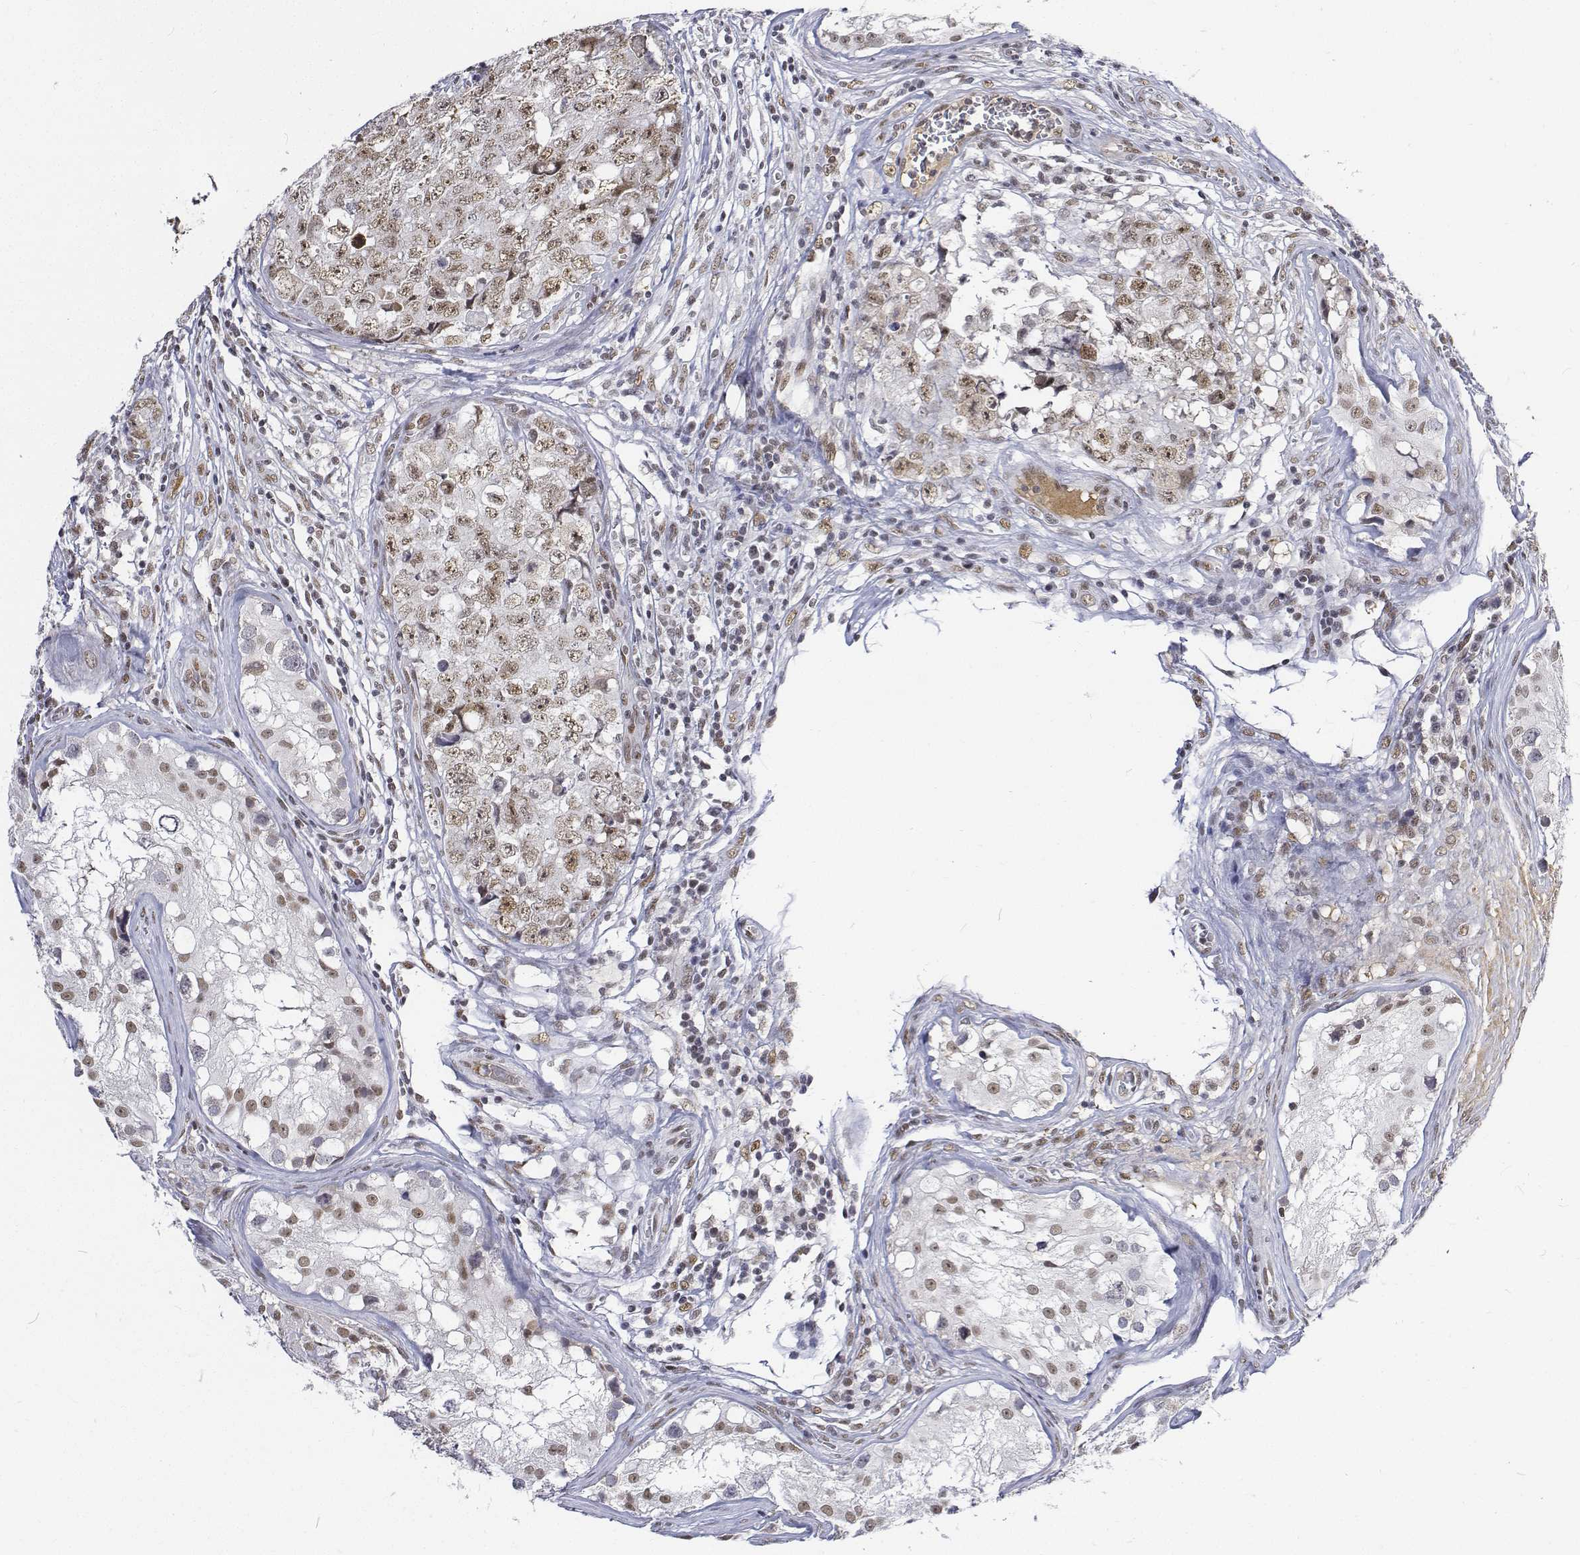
{"staining": {"intensity": "weak", "quantity": ">75%", "location": "nuclear"}, "tissue": "testis cancer", "cell_type": "Tumor cells", "image_type": "cancer", "snomed": [{"axis": "morphology", "description": "Carcinoma, Embryonal, NOS"}, {"axis": "topography", "description": "Testis"}], "caption": "Immunohistochemistry image of neoplastic tissue: human embryonal carcinoma (testis) stained using IHC displays low levels of weak protein expression localized specifically in the nuclear of tumor cells, appearing as a nuclear brown color.", "gene": "ATRX", "patient": {"sex": "male", "age": 18}}